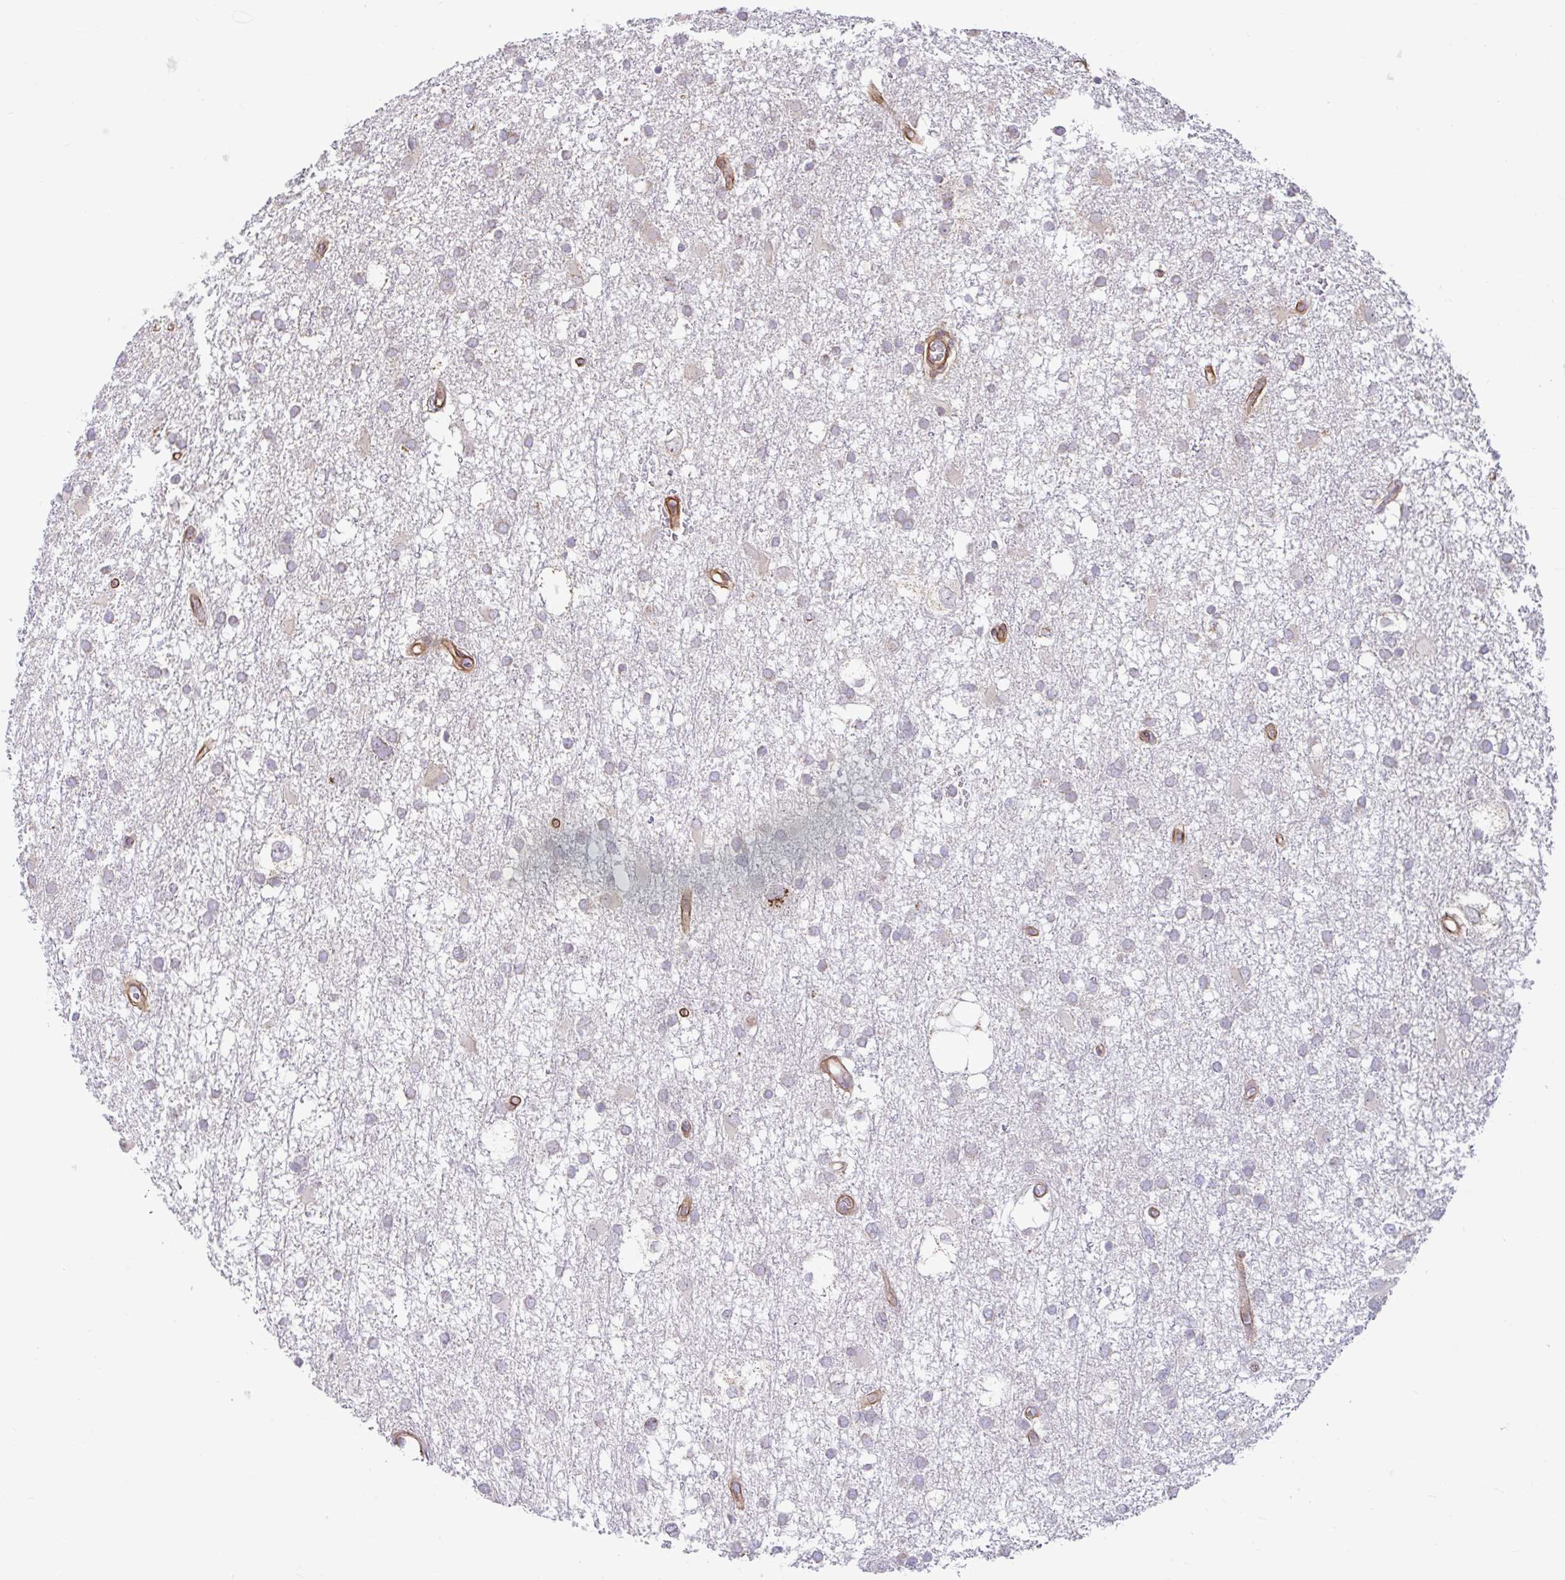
{"staining": {"intensity": "negative", "quantity": "none", "location": "none"}, "tissue": "glioma", "cell_type": "Tumor cells", "image_type": "cancer", "snomed": [{"axis": "morphology", "description": "Glioma, malignant, High grade"}, {"axis": "topography", "description": "Brain"}], "caption": "IHC of glioma displays no positivity in tumor cells.", "gene": "NT5C1B", "patient": {"sex": "male", "age": 61}}